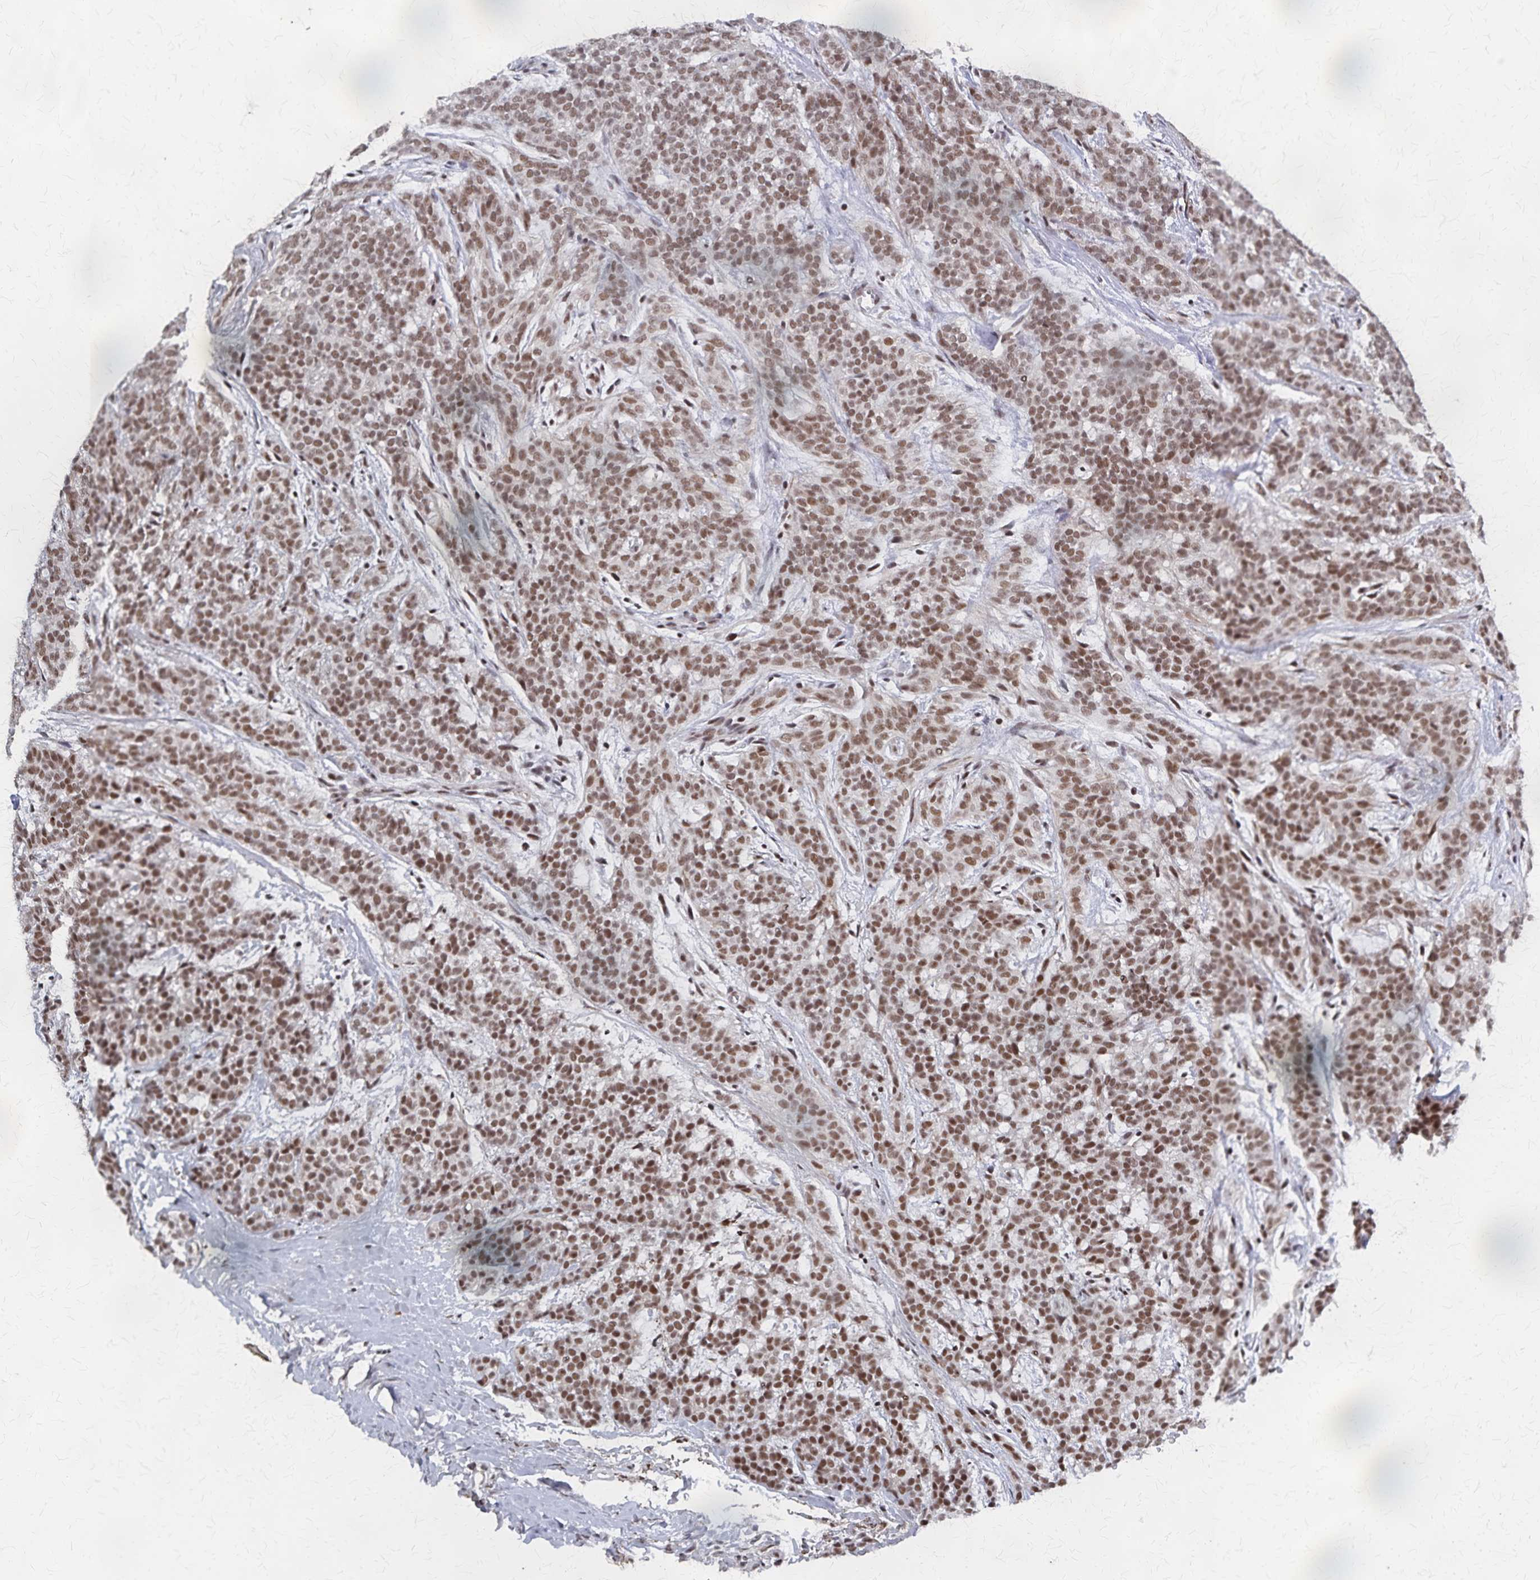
{"staining": {"intensity": "moderate", "quantity": ">75%", "location": "nuclear"}, "tissue": "head and neck cancer", "cell_type": "Tumor cells", "image_type": "cancer", "snomed": [{"axis": "morphology", "description": "Normal tissue, NOS"}, {"axis": "morphology", "description": "Adenocarcinoma, NOS"}, {"axis": "topography", "description": "Oral tissue"}, {"axis": "topography", "description": "Head-Neck"}], "caption": "Head and neck adenocarcinoma tissue displays moderate nuclear positivity in about >75% of tumor cells", "gene": "GTF2B", "patient": {"sex": "female", "age": 57}}